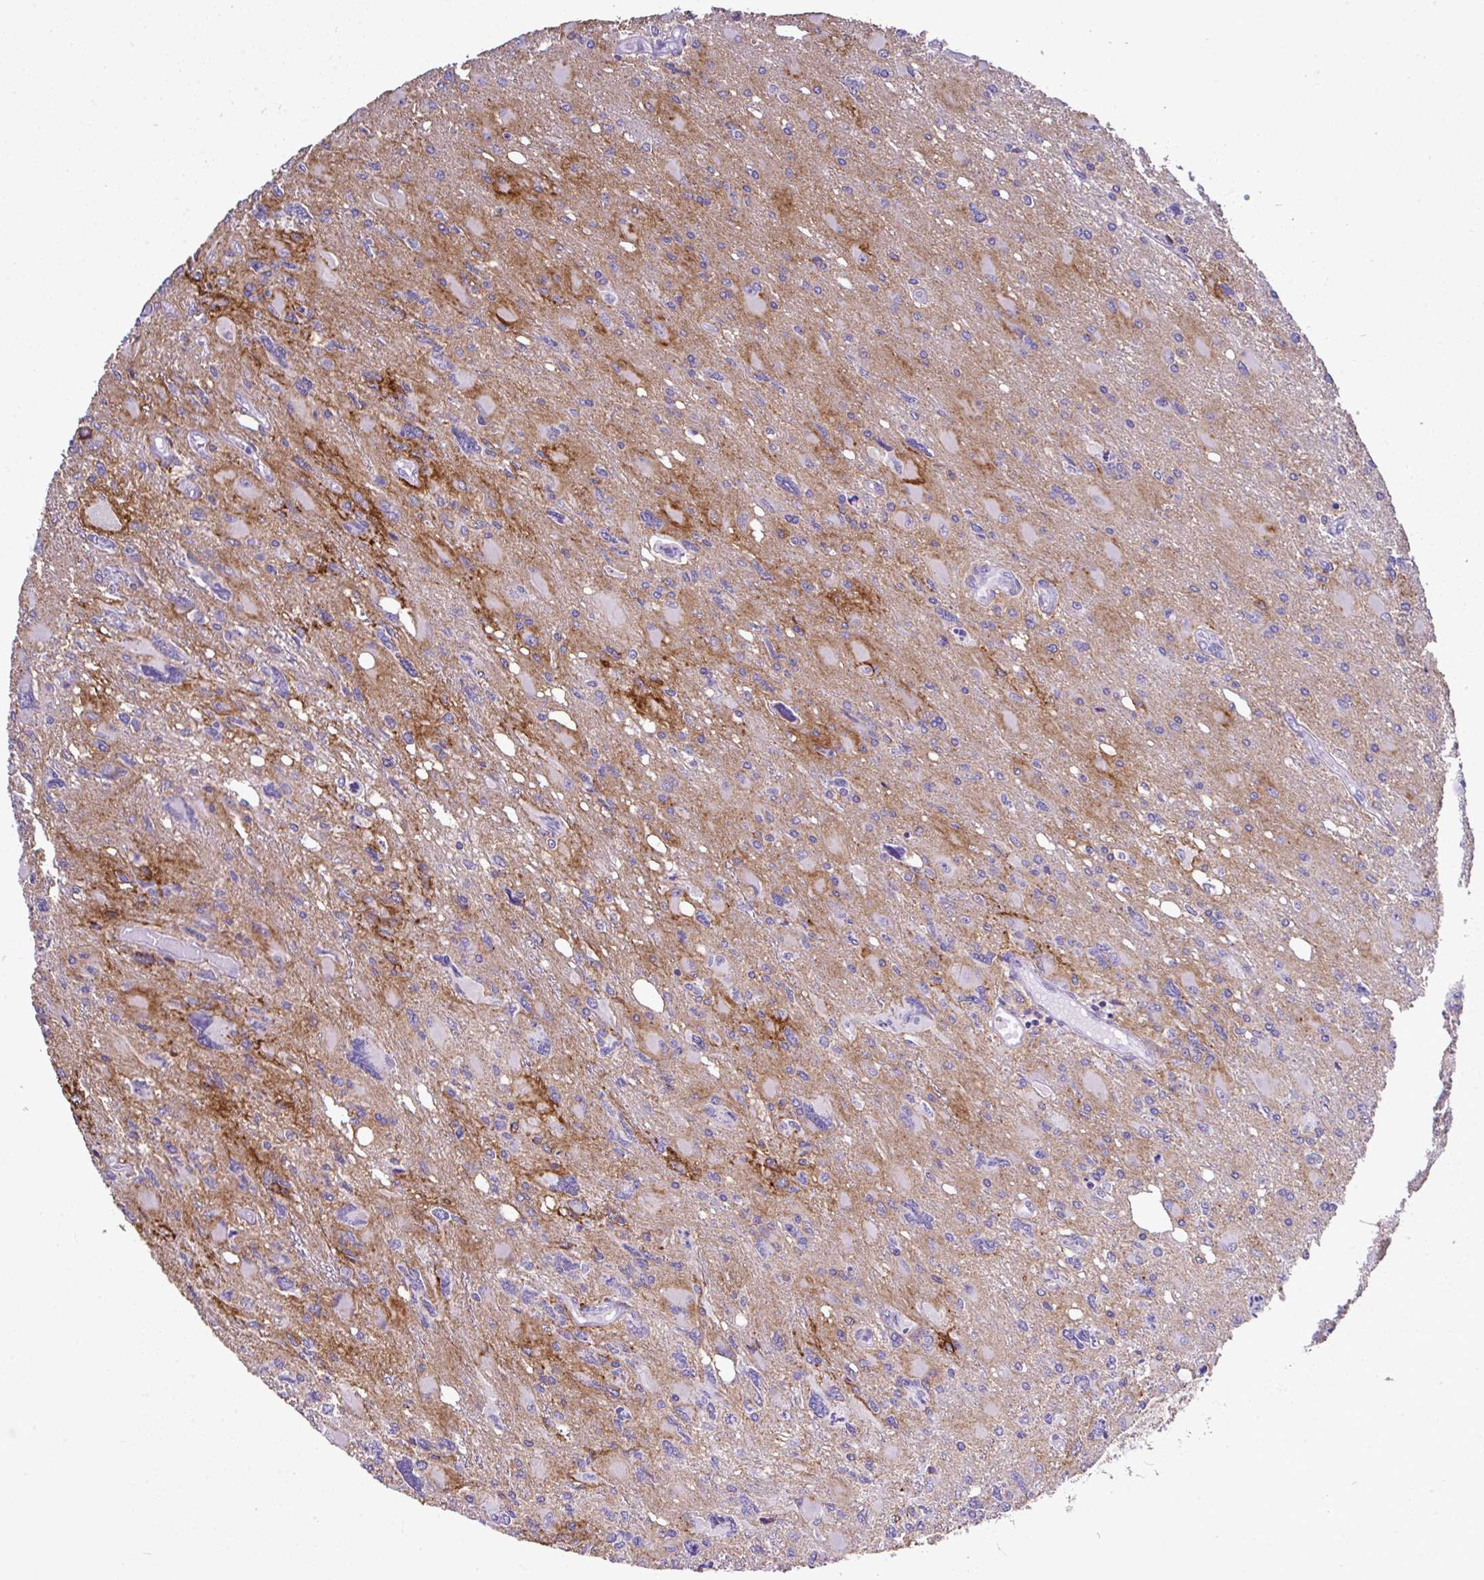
{"staining": {"intensity": "negative", "quantity": "none", "location": "none"}, "tissue": "glioma", "cell_type": "Tumor cells", "image_type": "cancer", "snomed": [{"axis": "morphology", "description": "Glioma, malignant, High grade"}, {"axis": "topography", "description": "Brain"}], "caption": "IHC of human malignant high-grade glioma displays no expression in tumor cells. (Immunohistochemistry (ihc), brightfield microscopy, high magnification).", "gene": "CTU1", "patient": {"sex": "male", "age": 67}}